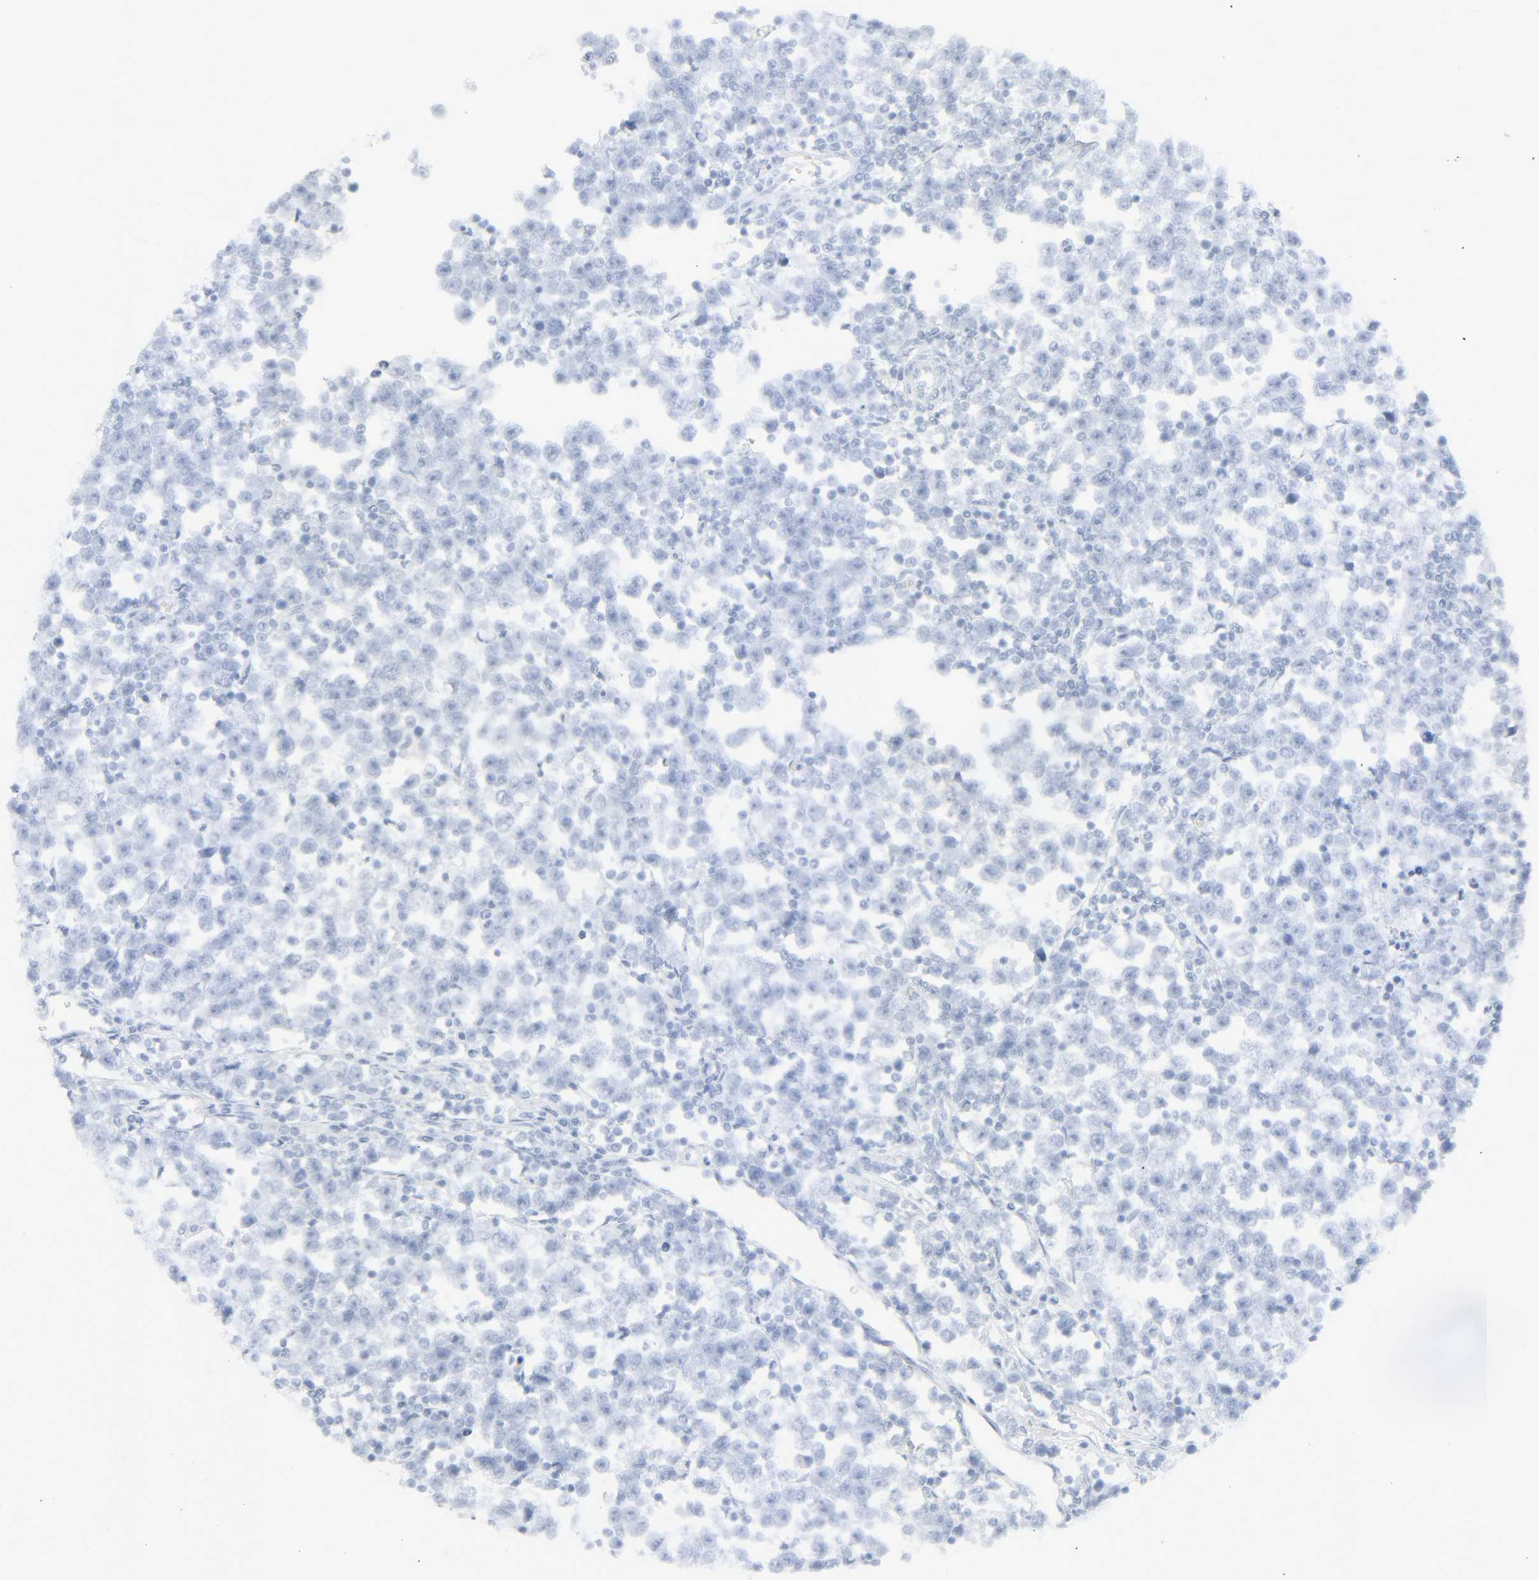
{"staining": {"intensity": "negative", "quantity": "none", "location": "none"}, "tissue": "testis cancer", "cell_type": "Tumor cells", "image_type": "cancer", "snomed": [{"axis": "morphology", "description": "Seminoma, NOS"}, {"axis": "topography", "description": "Testis"}], "caption": "Testis cancer (seminoma) stained for a protein using immunohistochemistry (IHC) demonstrates no positivity tumor cells.", "gene": "ZBTB16", "patient": {"sex": "male", "age": 43}}